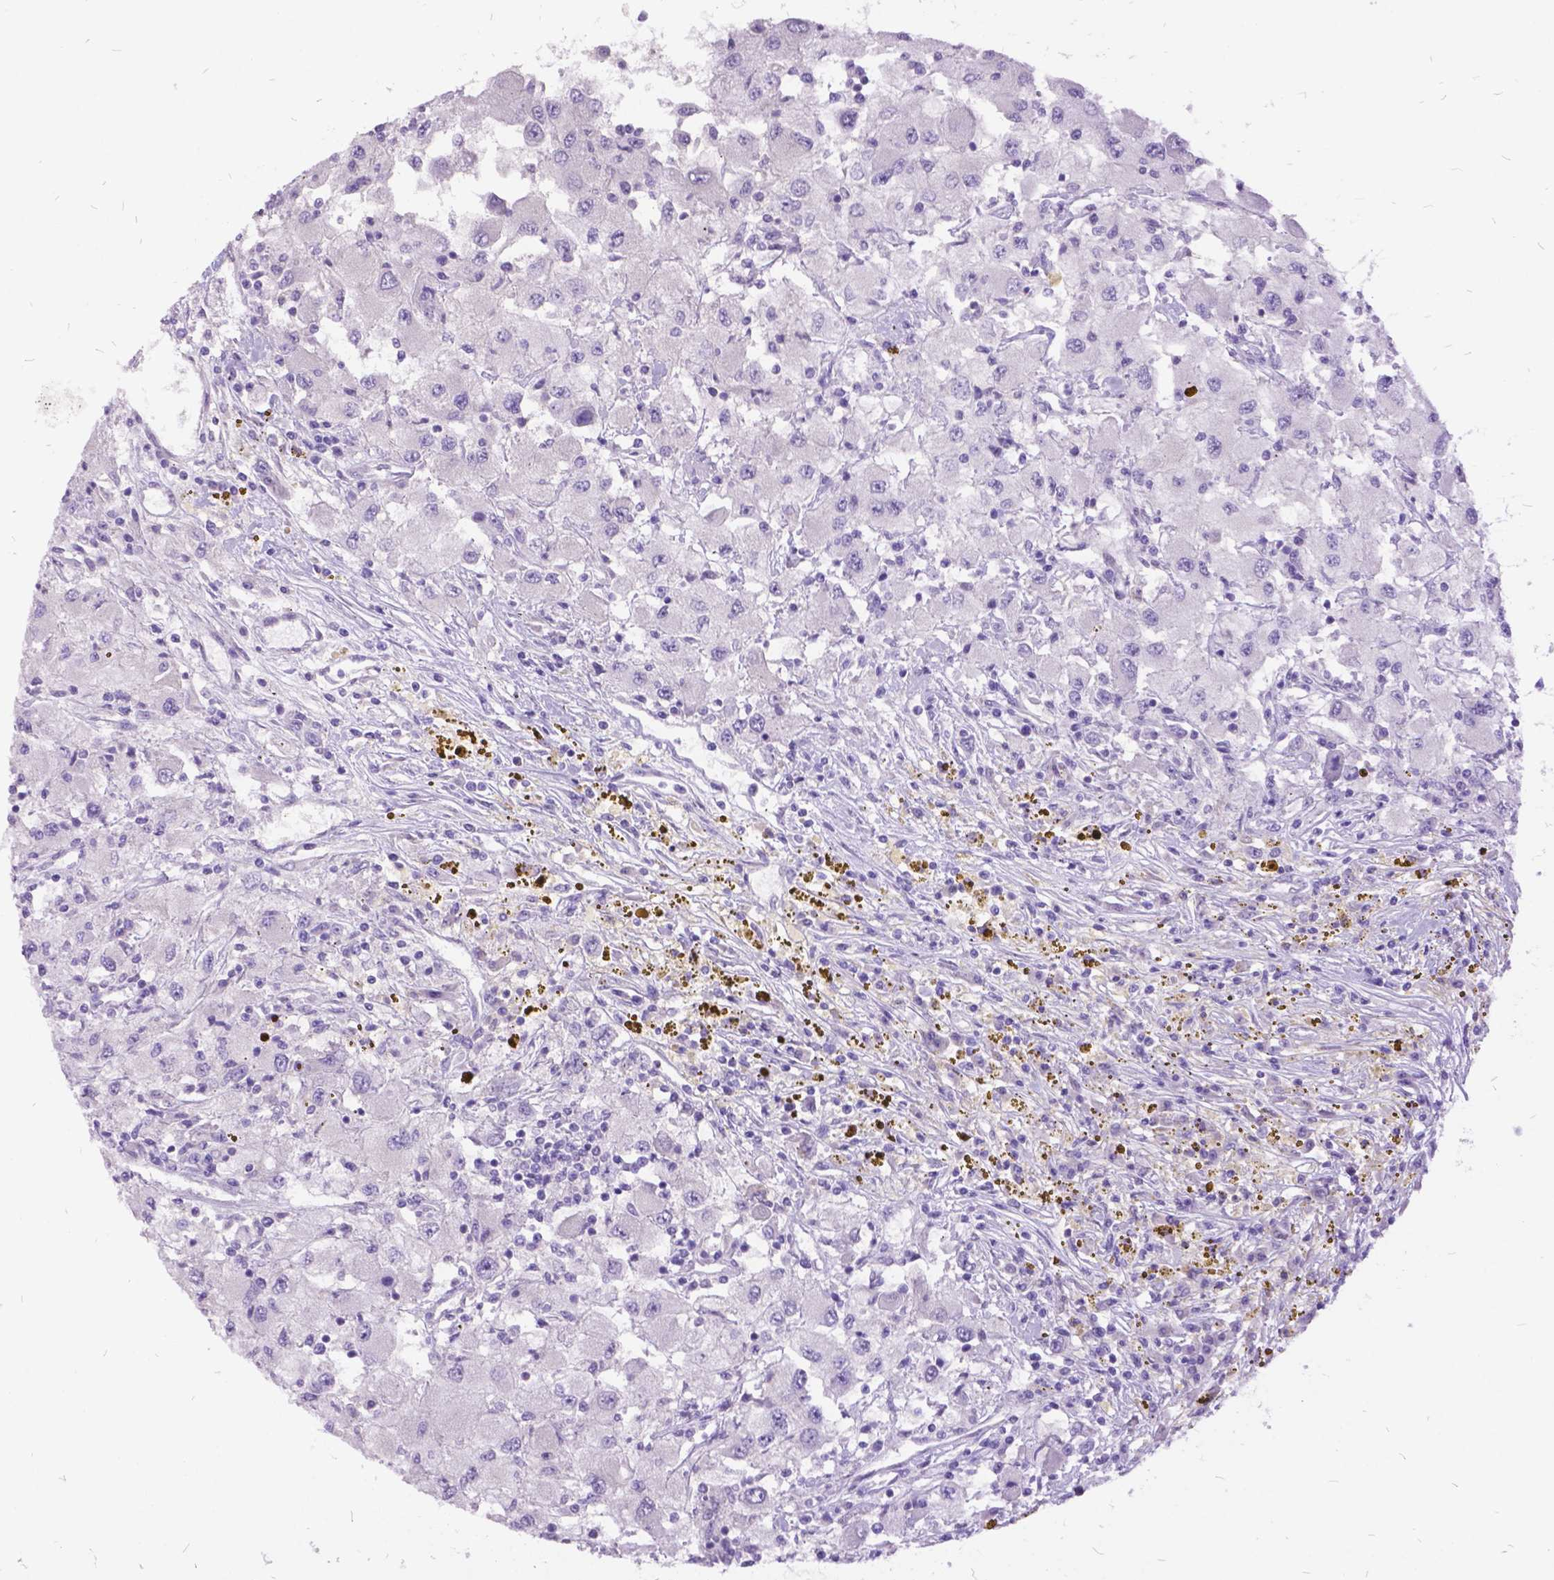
{"staining": {"intensity": "negative", "quantity": "none", "location": "none"}, "tissue": "renal cancer", "cell_type": "Tumor cells", "image_type": "cancer", "snomed": [{"axis": "morphology", "description": "Adenocarcinoma, NOS"}, {"axis": "topography", "description": "Kidney"}], "caption": "The immunohistochemistry micrograph has no significant positivity in tumor cells of renal cancer tissue. (DAB (3,3'-diaminobenzidine) immunohistochemistry (IHC) with hematoxylin counter stain).", "gene": "ITGB6", "patient": {"sex": "female", "age": 67}}